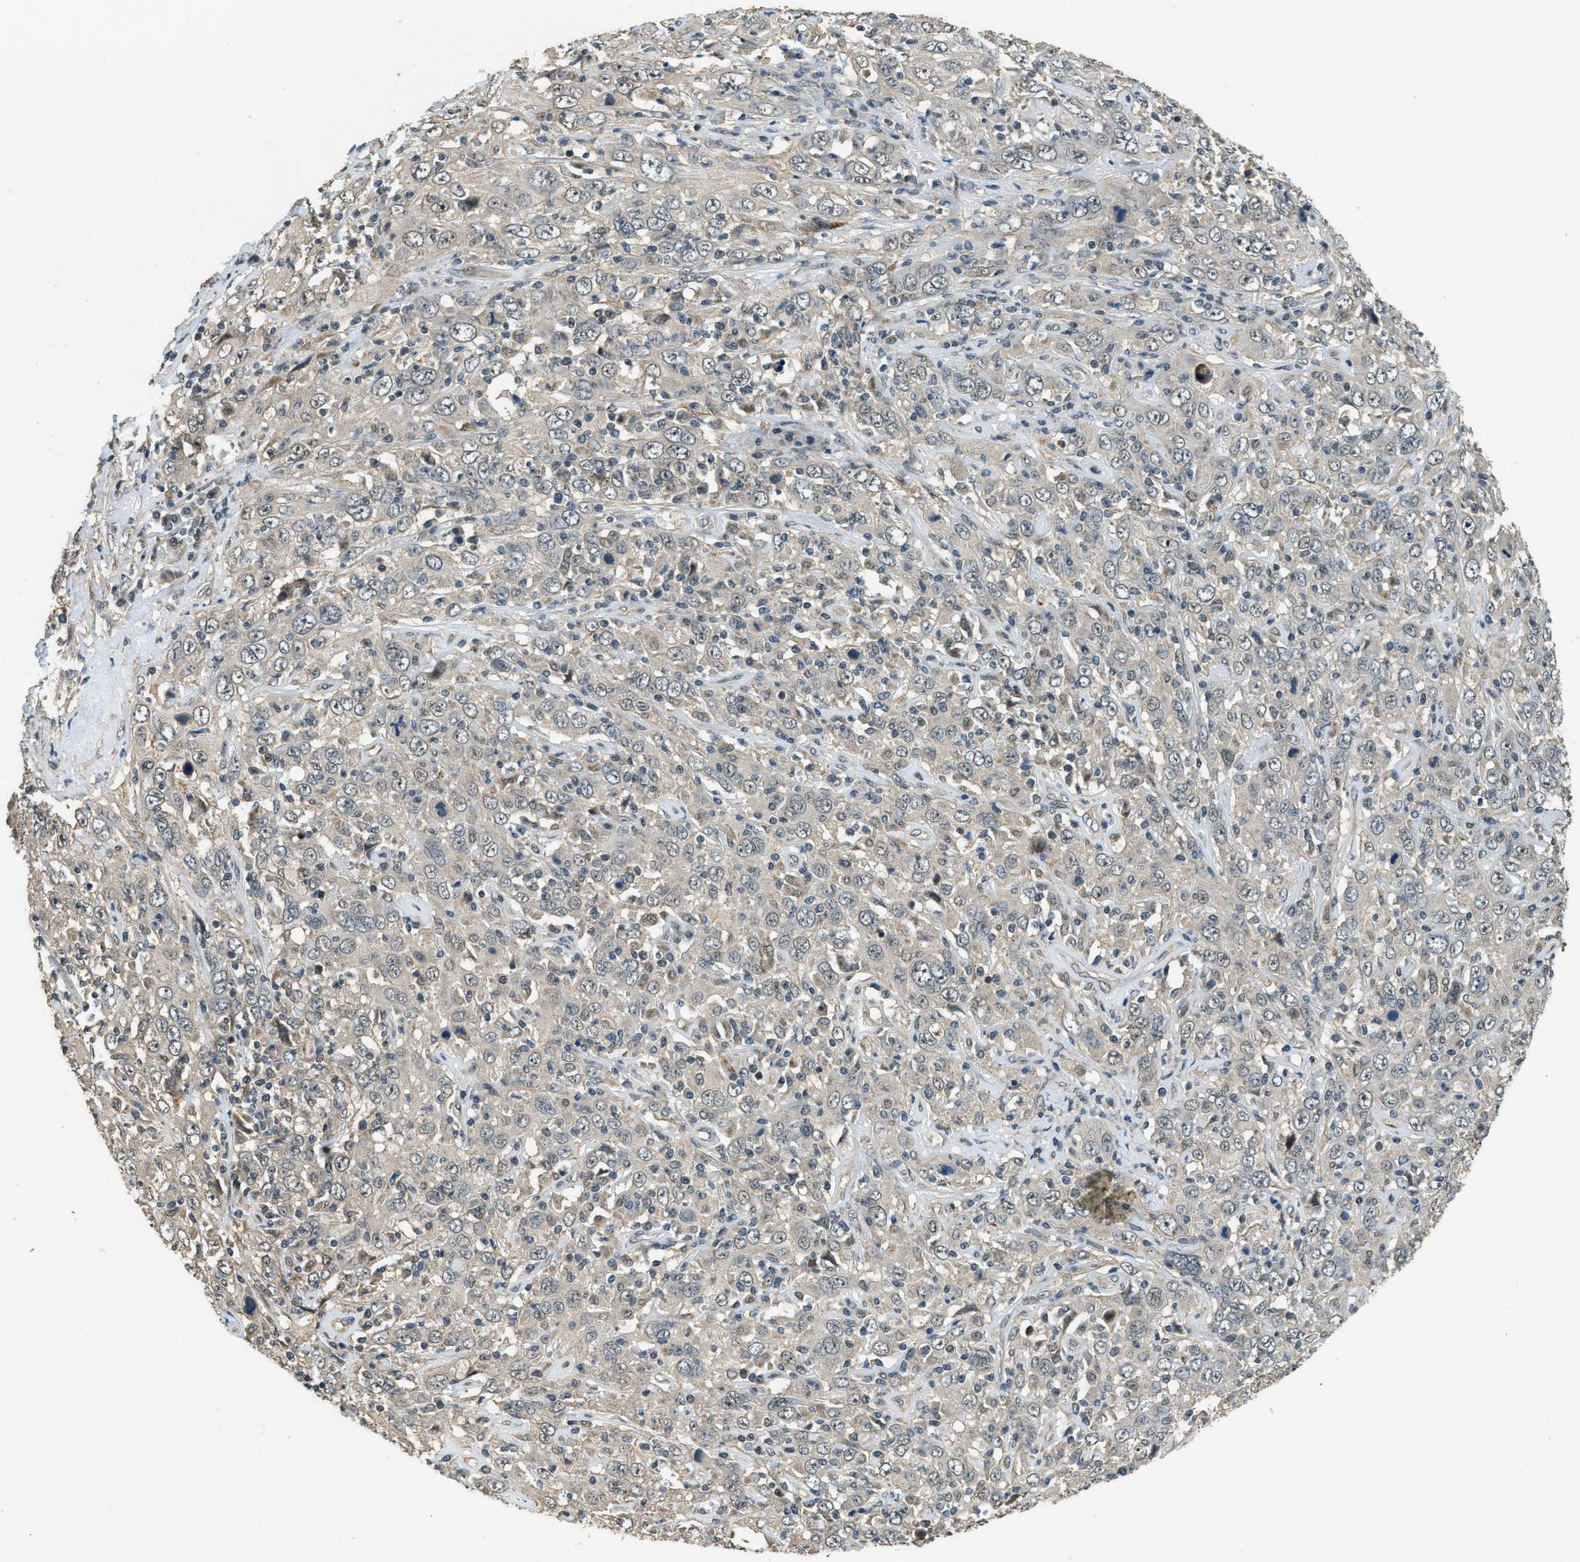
{"staining": {"intensity": "negative", "quantity": "none", "location": "none"}, "tissue": "cervical cancer", "cell_type": "Tumor cells", "image_type": "cancer", "snomed": [{"axis": "morphology", "description": "Squamous cell carcinoma, NOS"}, {"axis": "topography", "description": "Cervix"}], "caption": "This is an immunohistochemistry (IHC) image of human cervical cancer. There is no staining in tumor cells.", "gene": "MED21", "patient": {"sex": "female", "age": 46}}